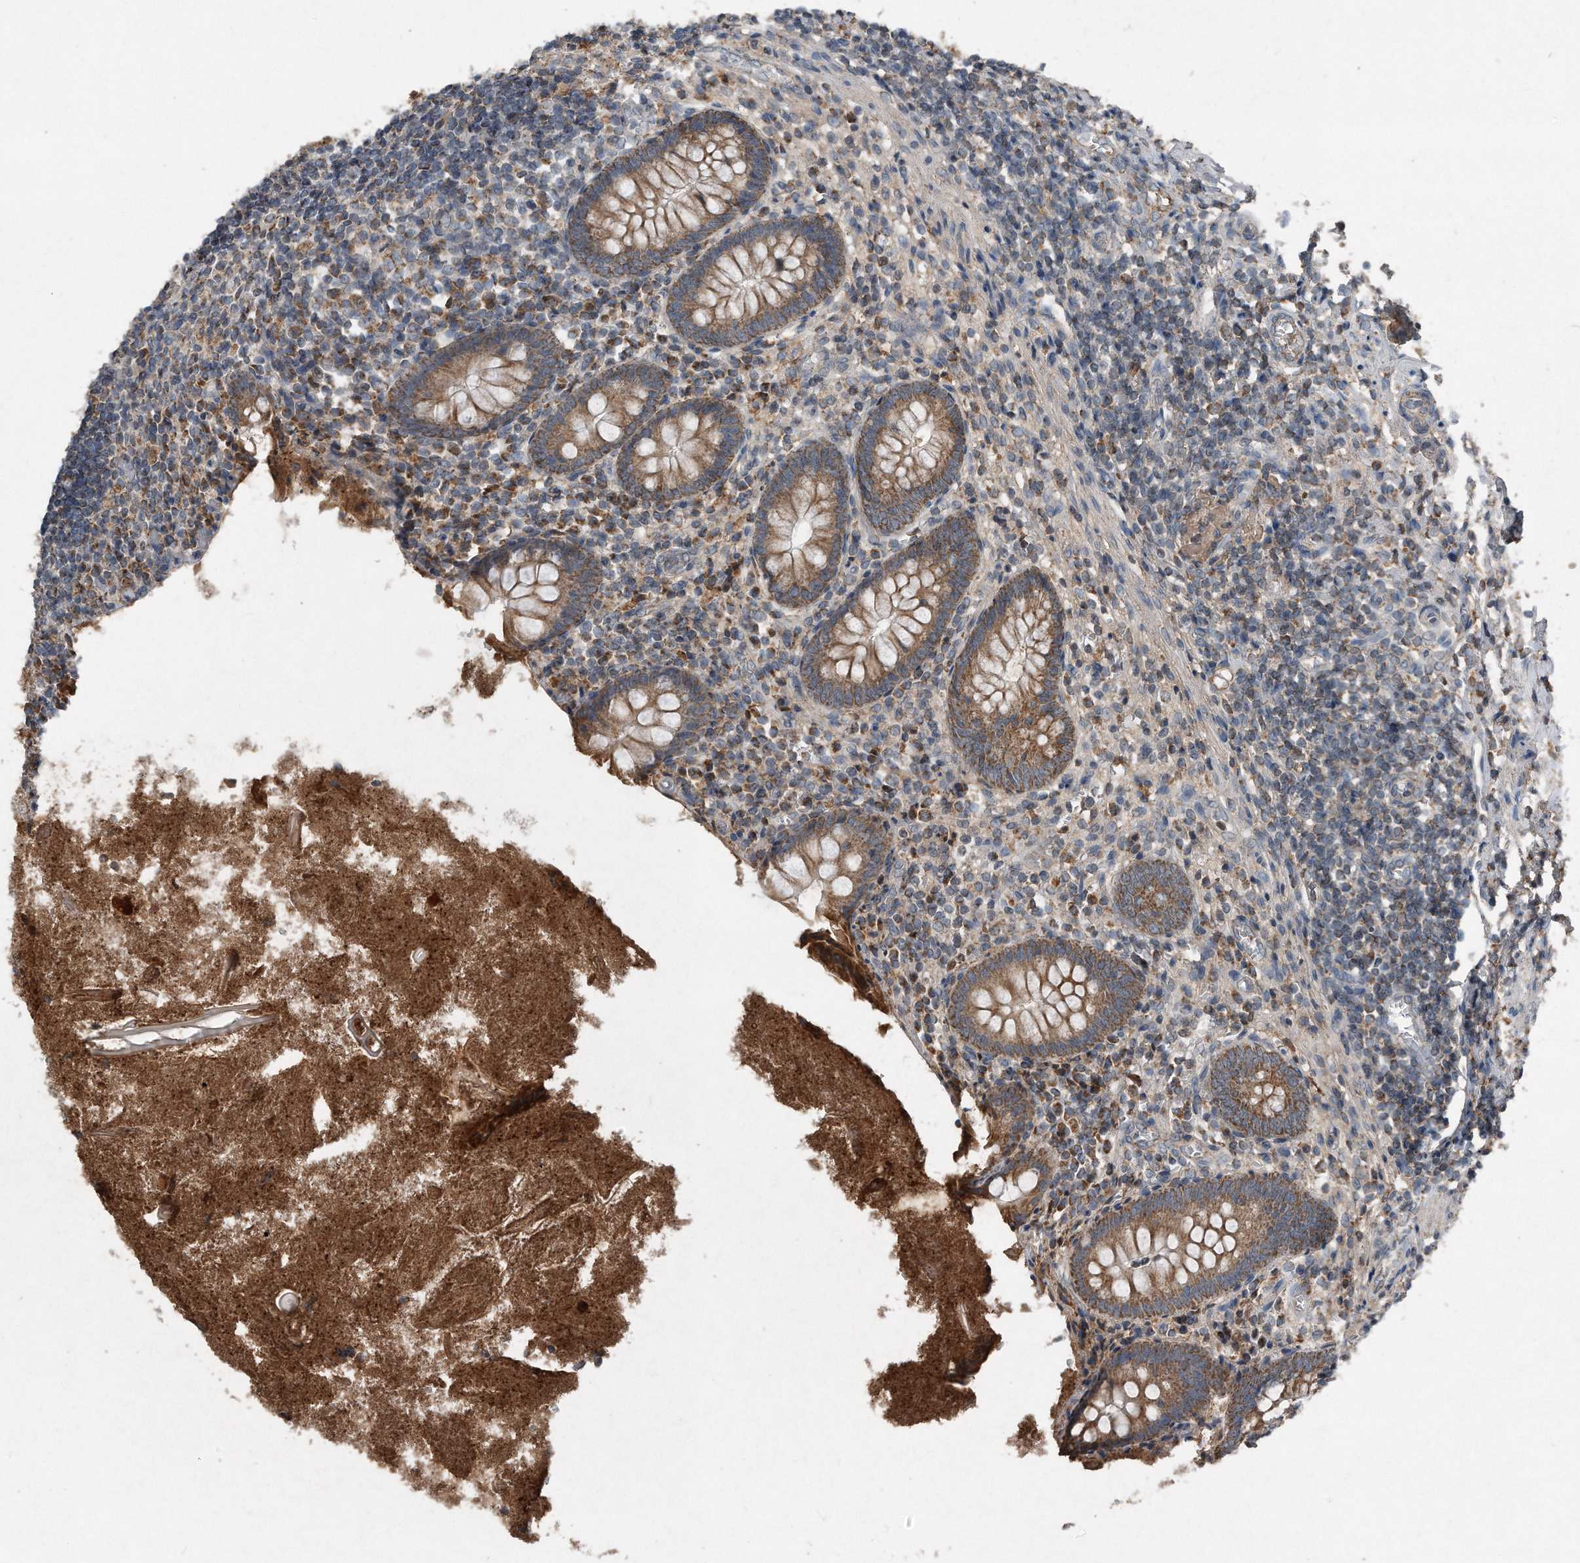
{"staining": {"intensity": "moderate", "quantity": ">75%", "location": "cytoplasmic/membranous"}, "tissue": "appendix", "cell_type": "Glandular cells", "image_type": "normal", "snomed": [{"axis": "morphology", "description": "Normal tissue, NOS"}, {"axis": "topography", "description": "Appendix"}], "caption": "Brown immunohistochemical staining in unremarkable appendix displays moderate cytoplasmic/membranous expression in approximately >75% of glandular cells. (brown staining indicates protein expression, while blue staining denotes nuclei).", "gene": "SDHA", "patient": {"sex": "female", "age": 17}}